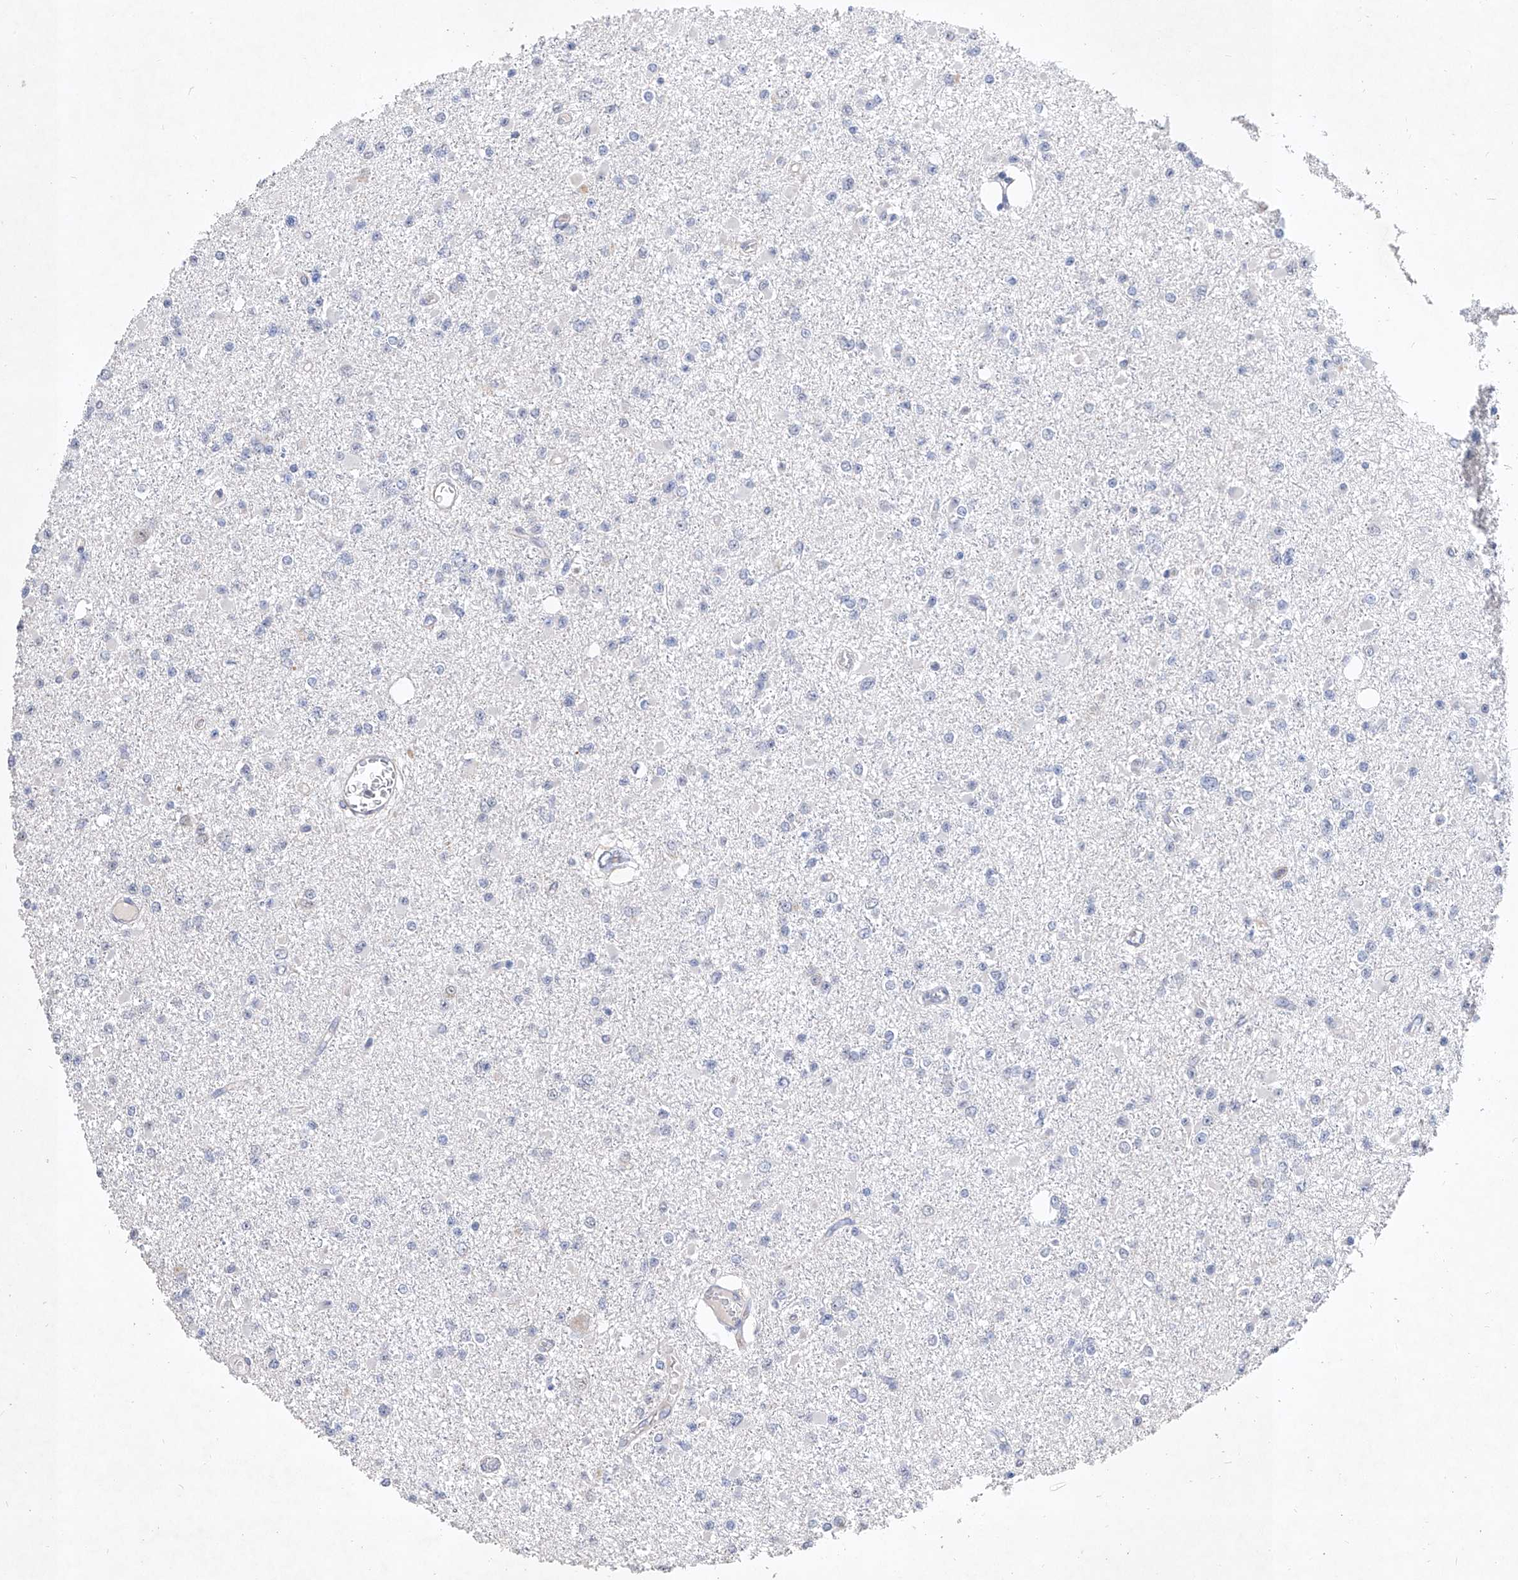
{"staining": {"intensity": "negative", "quantity": "none", "location": "none"}, "tissue": "glioma", "cell_type": "Tumor cells", "image_type": "cancer", "snomed": [{"axis": "morphology", "description": "Glioma, malignant, Low grade"}, {"axis": "topography", "description": "Brain"}], "caption": "IHC photomicrograph of malignant glioma (low-grade) stained for a protein (brown), which demonstrates no staining in tumor cells.", "gene": "MFSD4B", "patient": {"sex": "female", "age": 22}}